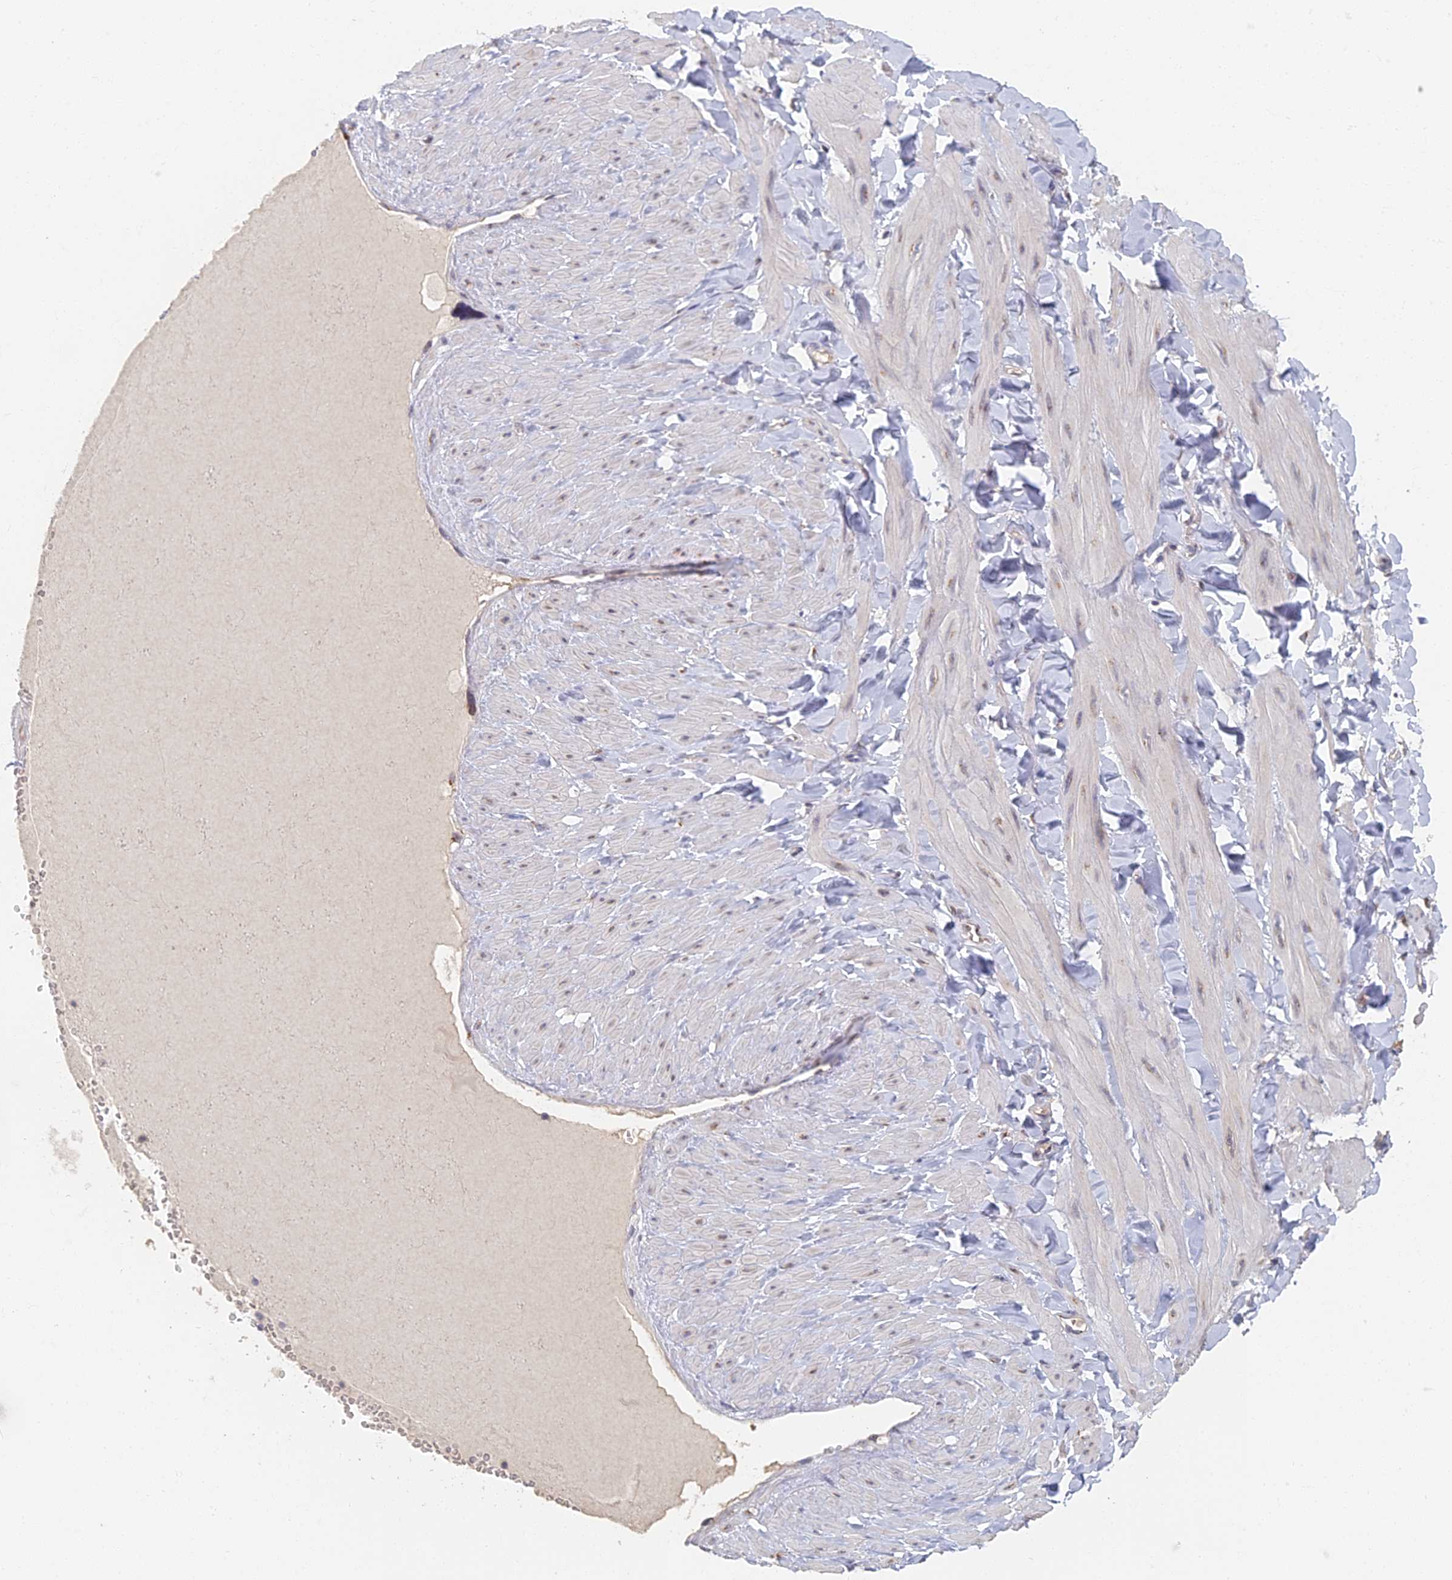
{"staining": {"intensity": "negative", "quantity": "none", "location": "none"}, "tissue": "adipose tissue", "cell_type": "Adipocytes", "image_type": "normal", "snomed": [{"axis": "morphology", "description": "Normal tissue, NOS"}, {"axis": "topography", "description": "Adipose tissue"}, {"axis": "topography", "description": "Vascular tissue"}, {"axis": "topography", "description": "Peripheral nerve tissue"}], "caption": "There is no significant staining in adipocytes of adipose tissue. (DAB immunohistochemistry (IHC), high magnification).", "gene": "GPATCH1", "patient": {"sex": "male", "age": 25}}